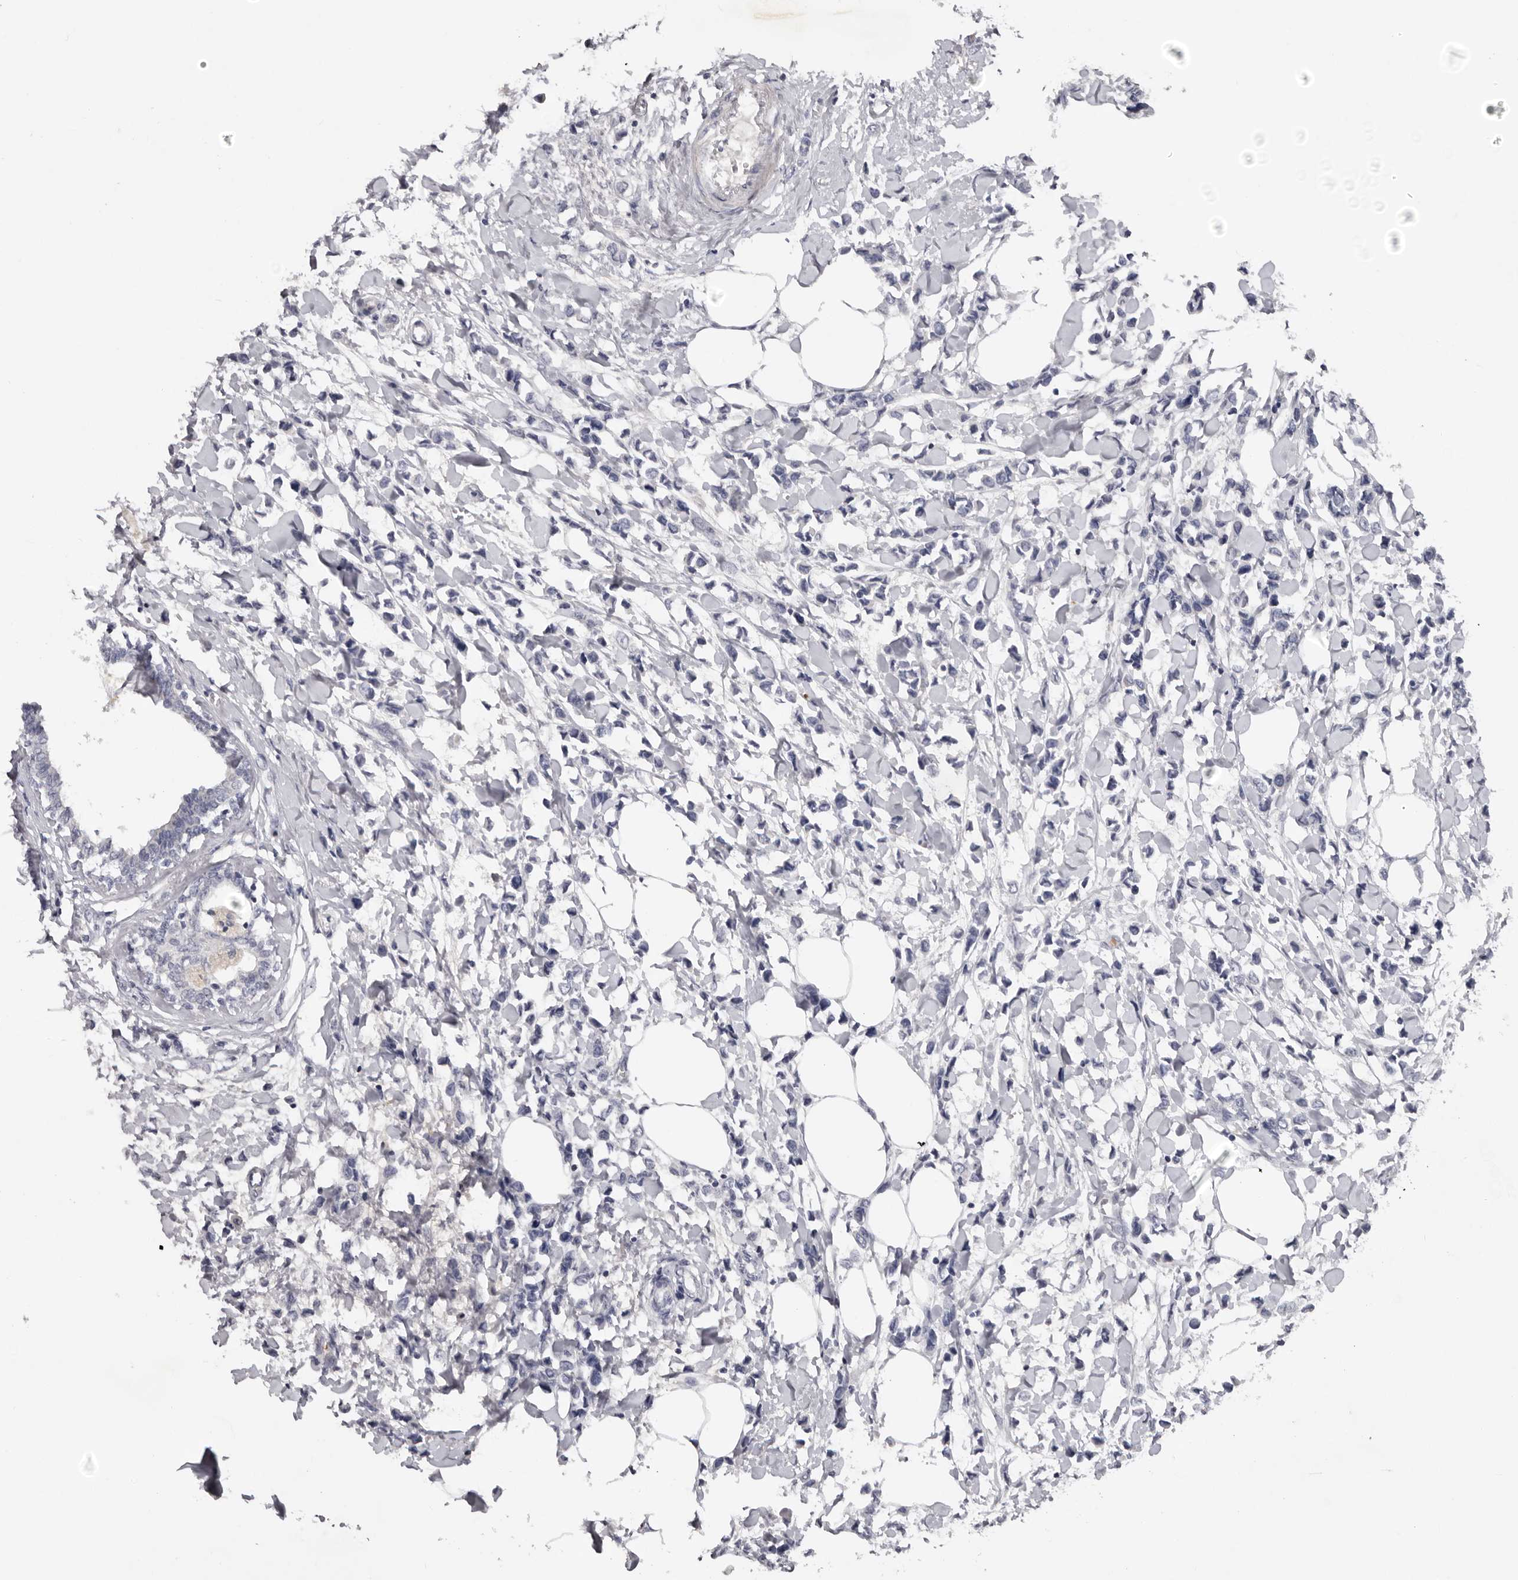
{"staining": {"intensity": "negative", "quantity": "none", "location": "none"}, "tissue": "breast cancer", "cell_type": "Tumor cells", "image_type": "cancer", "snomed": [{"axis": "morphology", "description": "Lobular carcinoma"}, {"axis": "topography", "description": "Breast"}], "caption": "Protein analysis of breast cancer demonstrates no significant positivity in tumor cells.", "gene": "TNR", "patient": {"sex": "female", "age": 51}}